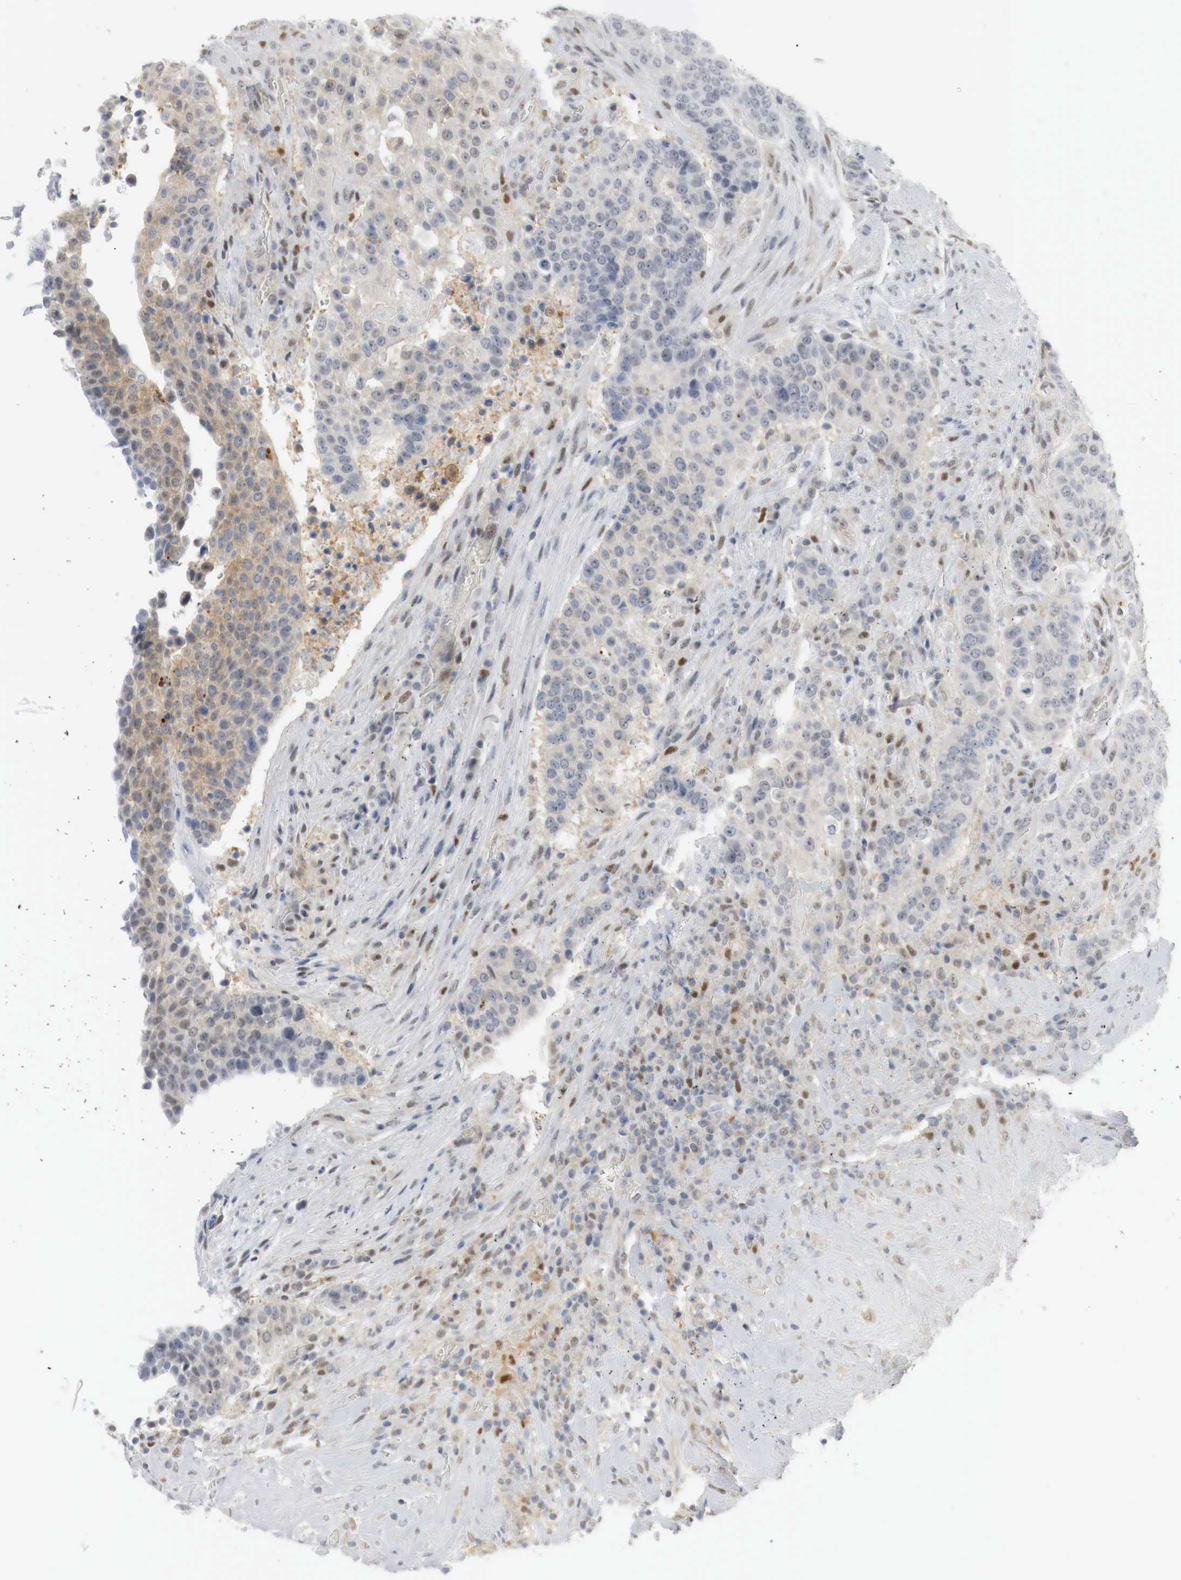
{"staining": {"intensity": "moderate", "quantity": "<25%", "location": "cytoplasmic/membranous,nuclear"}, "tissue": "urothelial cancer", "cell_type": "Tumor cells", "image_type": "cancer", "snomed": [{"axis": "morphology", "description": "Urothelial carcinoma, High grade"}, {"axis": "topography", "description": "Urinary bladder"}], "caption": "This histopathology image displays urothelial cancer stained with immunohistochemistry (IHC) to label a protein in brown. The cytoplasmic/membranous and nuclear of tumor cells show moderate positivity for the protein. Nuclei are counter-stained blue.", "gene": "MYC", "patient": {"sex": "male", "age": 74}}